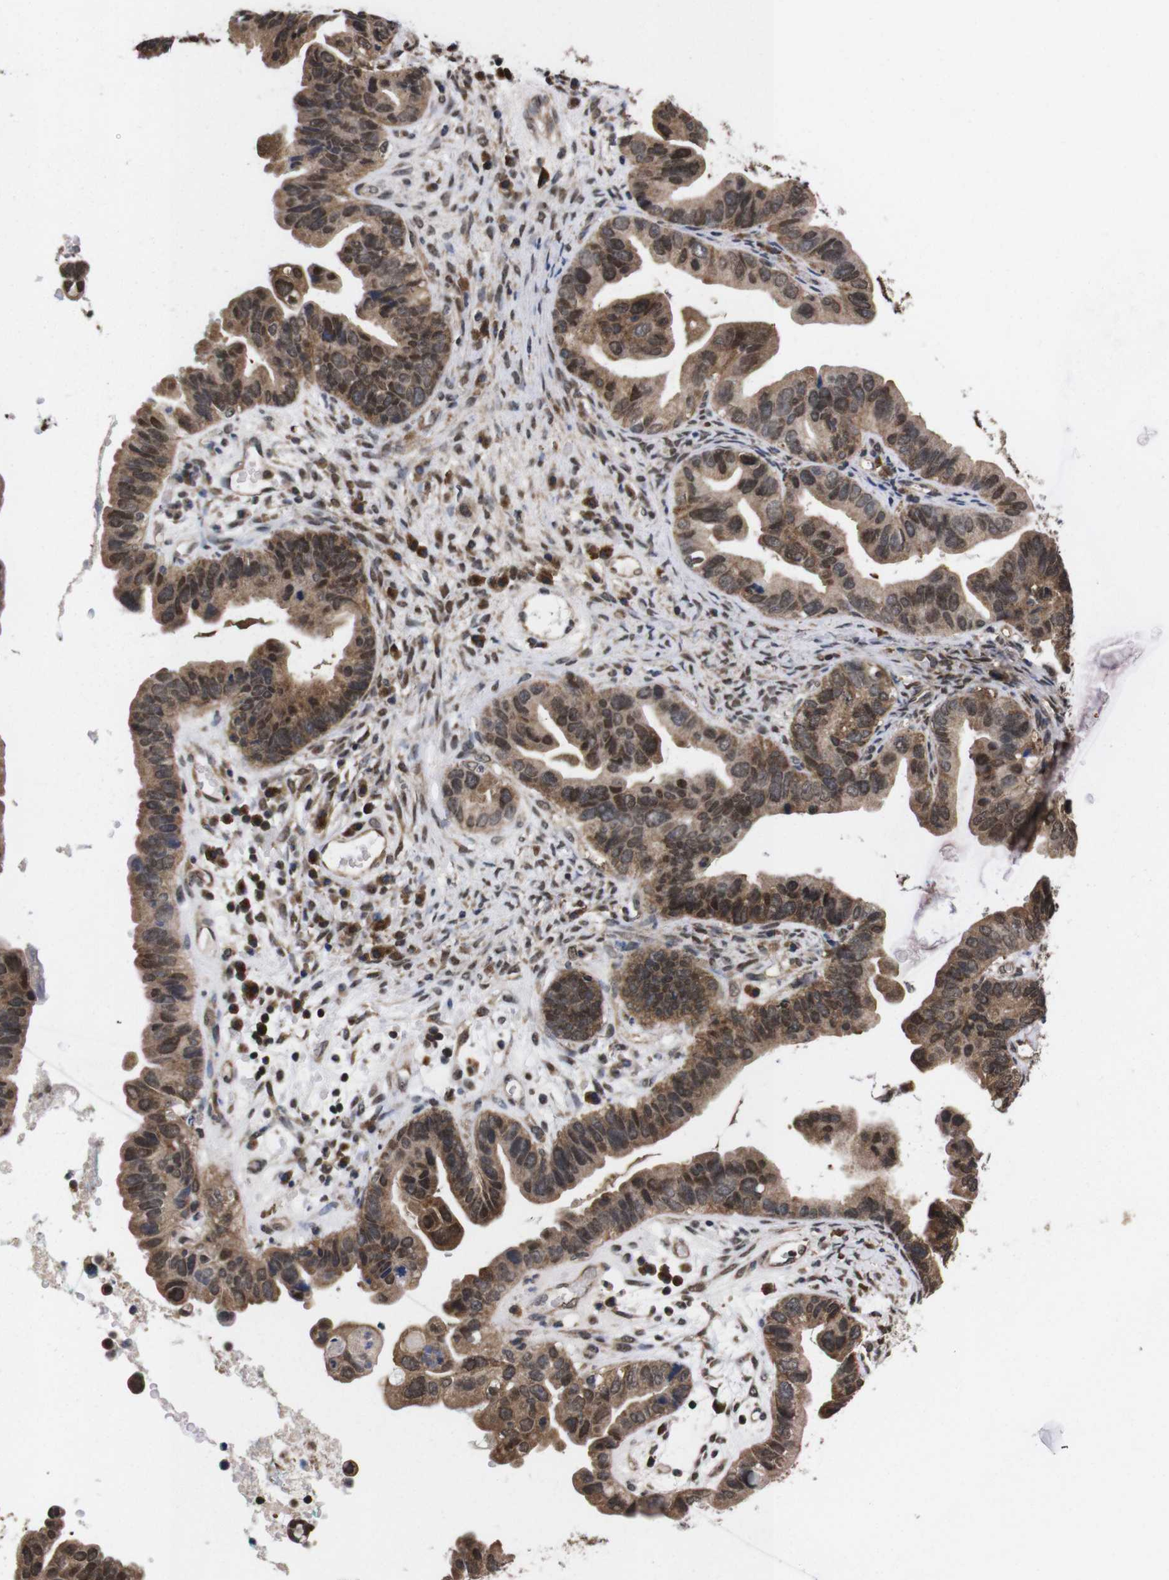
{"staining": {"intensity": "moderate", "quantity": ">75%", "location": "cytoplasmic/membranous,nuclear"}, "tissue": "ovarian cancer", "cell_type": "Tumor cells", "image_type": "cancer", "snomed": [{"axis": "morphology", "description": "Cystadenocarcinoma, serous, NOS"}, {"axis": "topography", "description": "Ovary"}], "caption": "IHC (DAB) staining of human ovarian cancer reveals moderate cytoplasmic/membranous and nuclear protein positivity in approximately >75% of tumor cells. (DAB IHC, brown staining for protein, blue staining for nuclei).", "gene": "UBQLN2", "patient": {"sex": "female", "age": 56}}